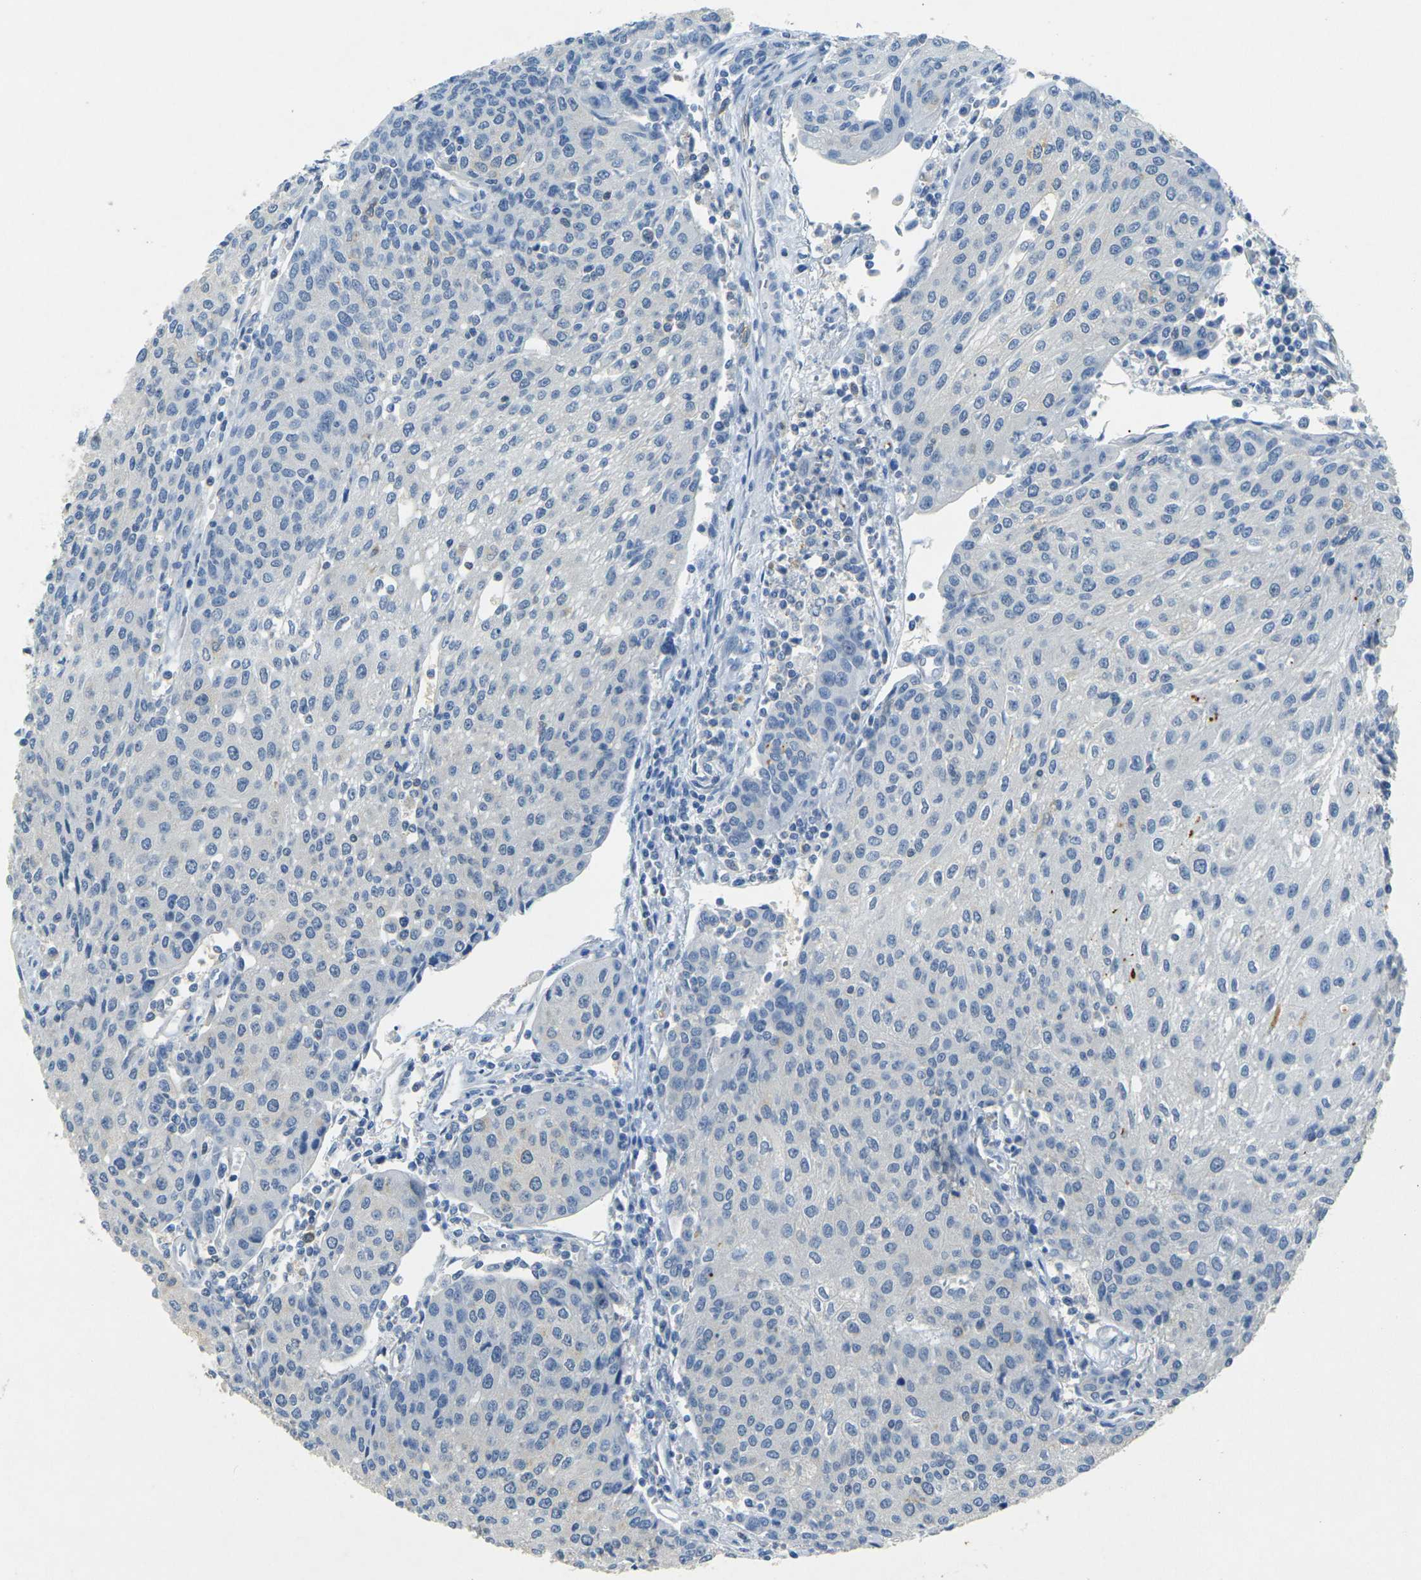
{"staining": {"intensity": "negative", "quantity": "none", "location": "none"}, "tissue": "urothelial cancer", "cell_type": "Tumor cells", "image_type": "cancer", "snomed": [{"axis": "morphology", "description": "Urothelial carcinoma, High grade"}, {"axis": "topography", "description": "Urinary bladder"}], "caption": "There is no significant staining in tumor cells of urothelial cancer.", "gene": "SORT1", "patient": {"sex": "female", "age": 85}}